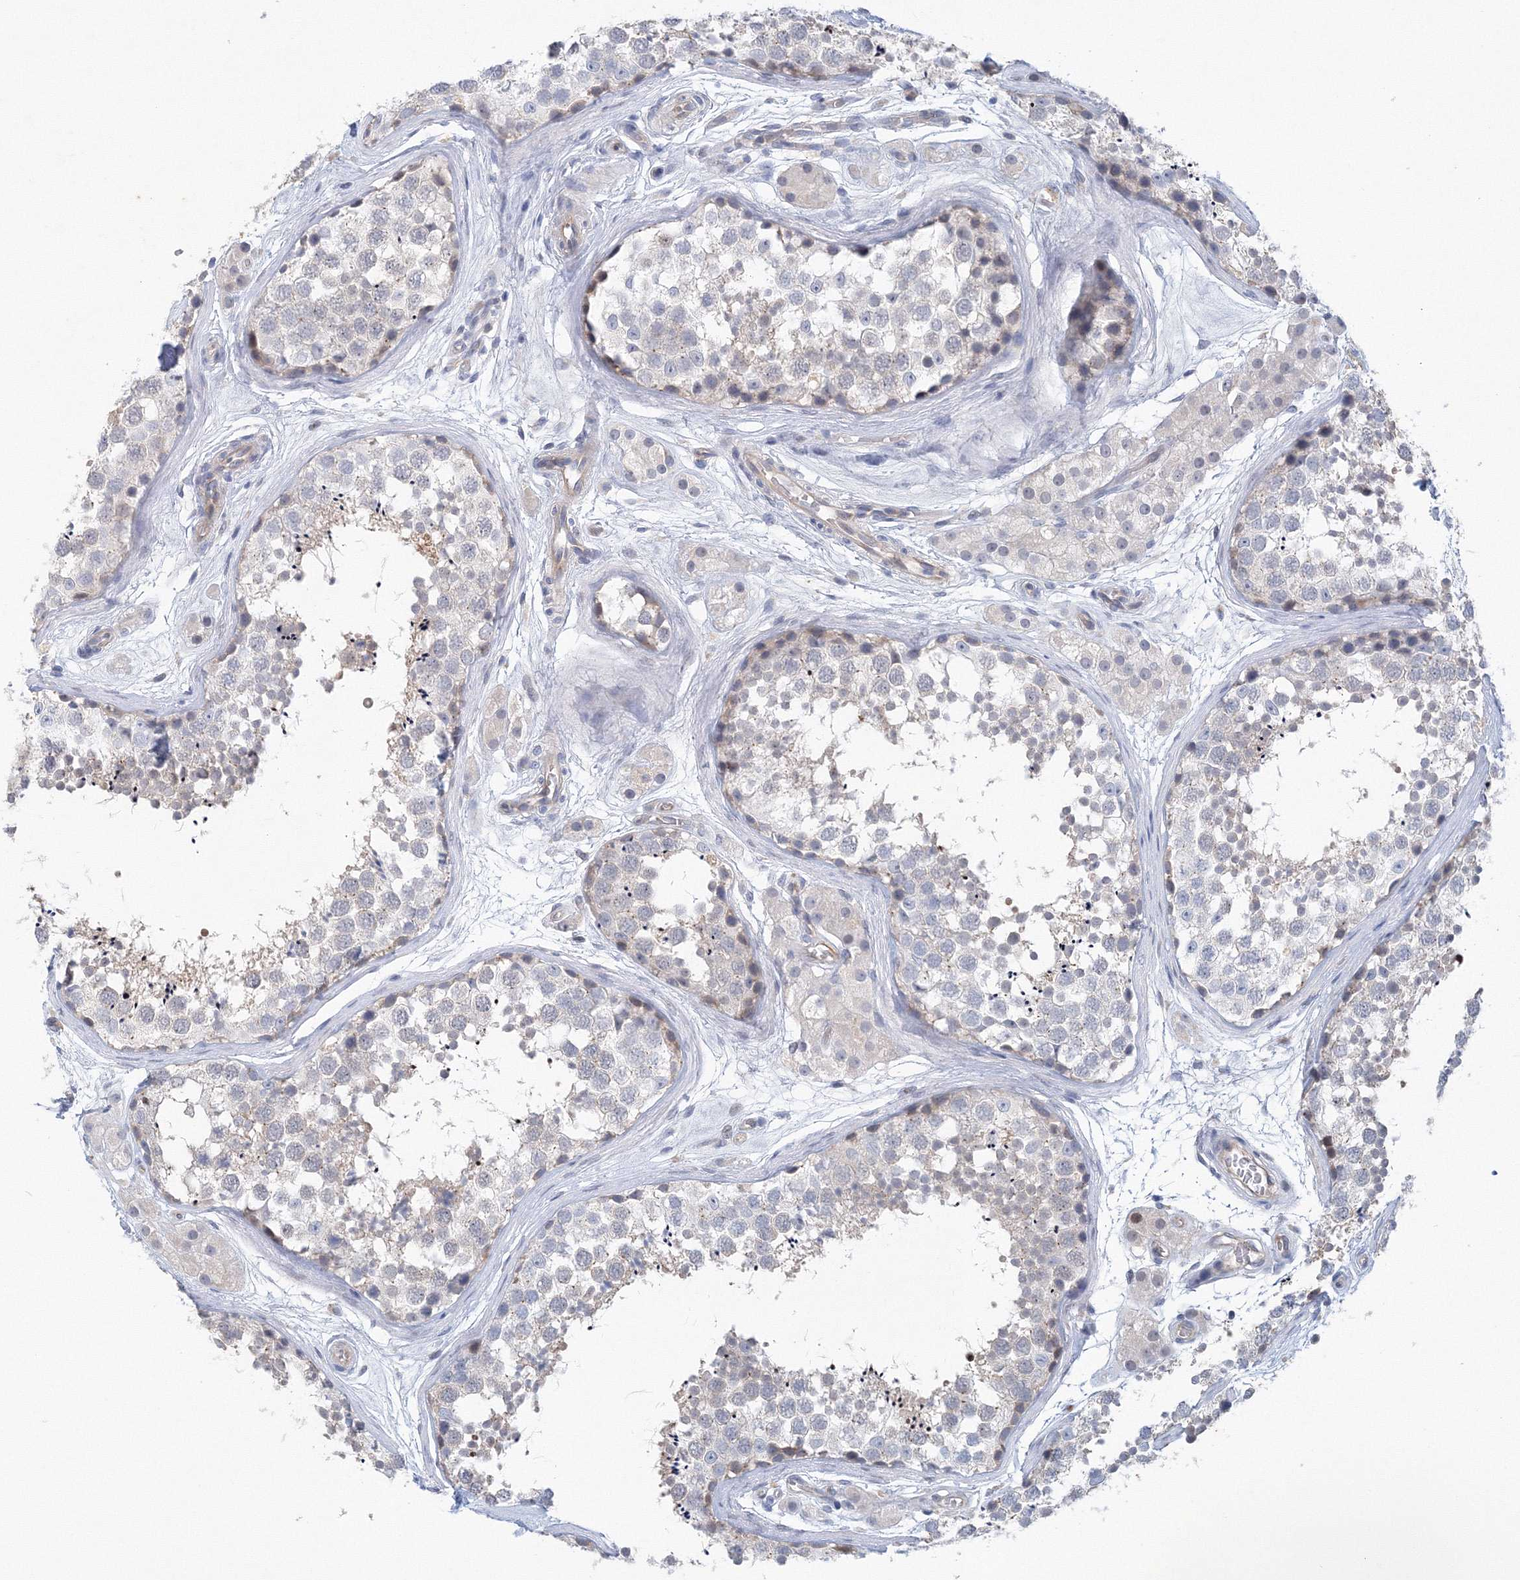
{"staining": {"intensity": "weak", "quantity": "<25%", "location": "cytoplasmic/membranous"}, "tissue": "testis", "cell_type": "Cells in seminiferous ducts", "image_type": "normal", "snomed": [{"axis": "morphology", "description": "Normal tissue, NOS"}, {"axis": "topography", "description": "Testis"}], "caption": "This is an IHC photomicrograph of normal human testis. There is no positivity in cells in seminiferous ducts.", "gene": "TANC1", "patient": {"sex": "male", "age": 56}}